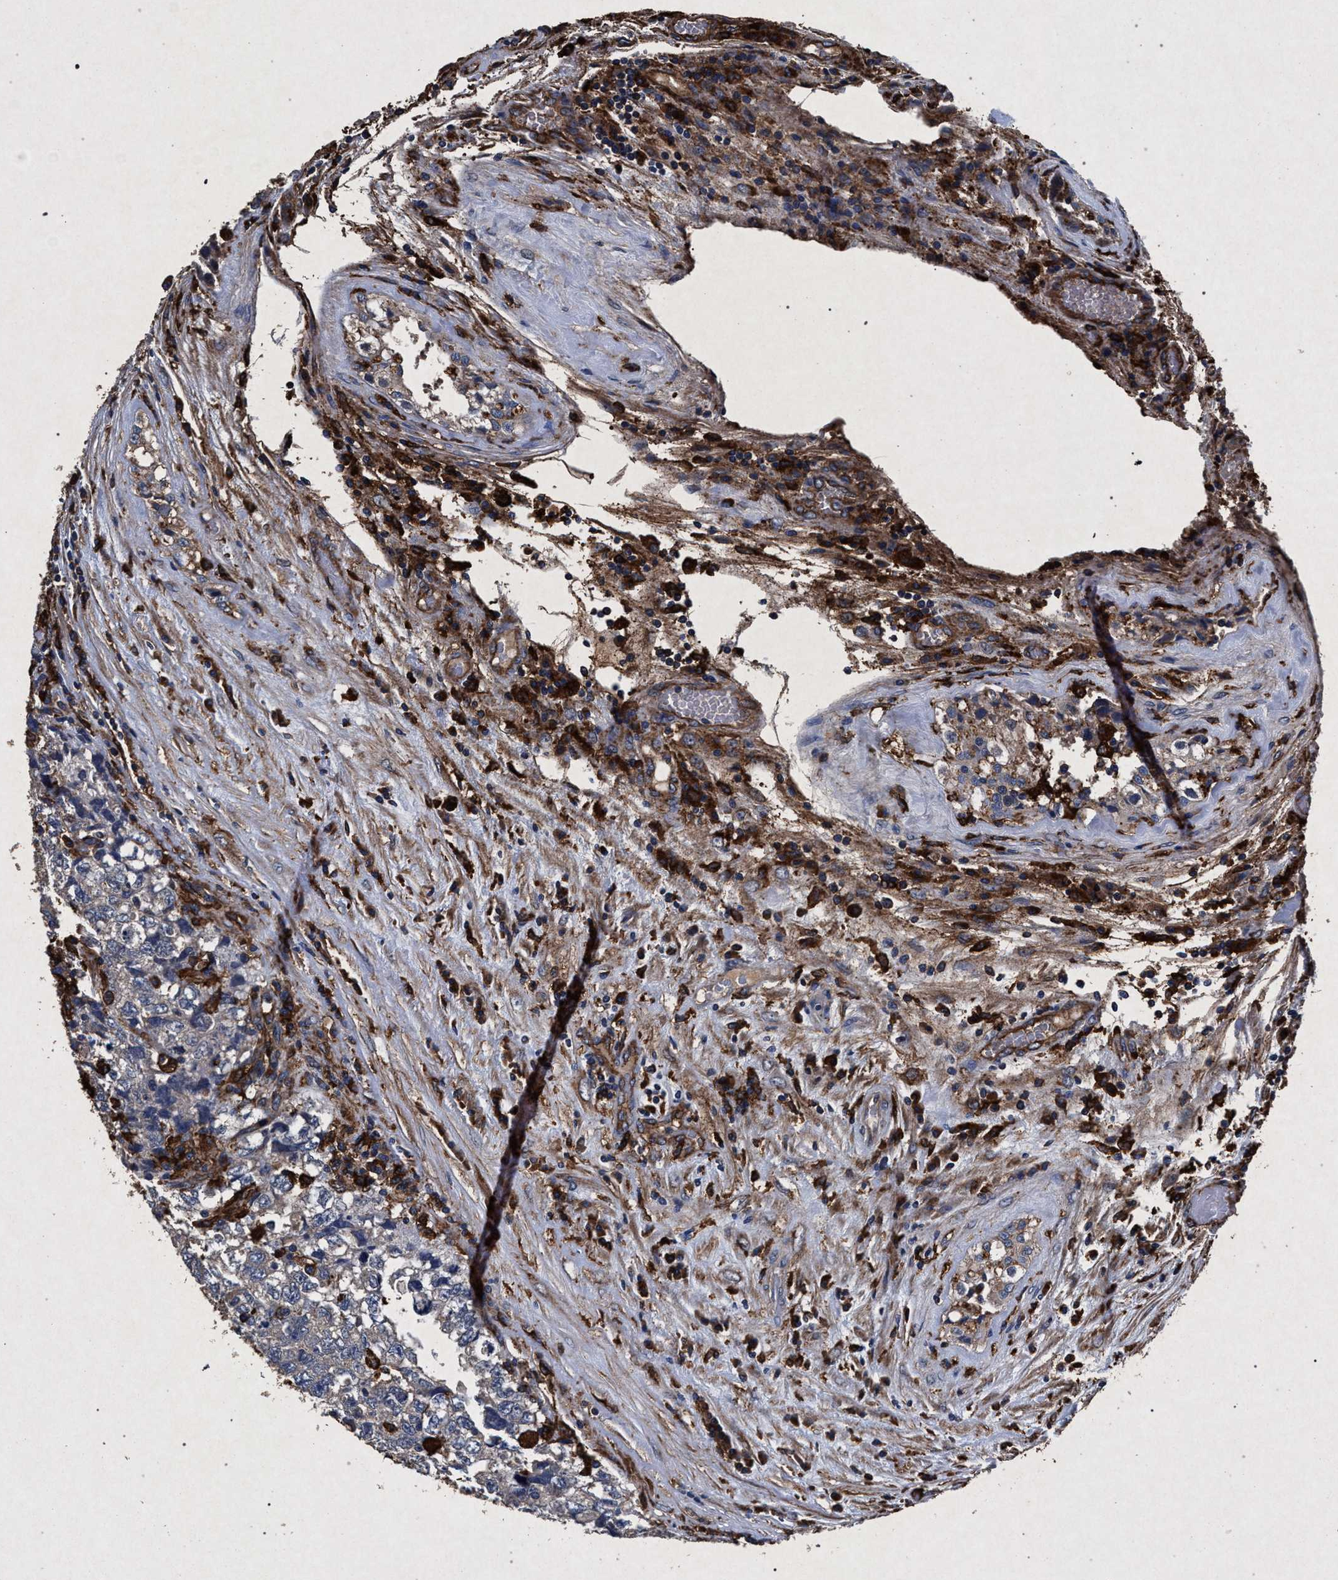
{"staining": {"intensity": "negative", "quantity": "none", "location": "none"}, "tissue": "testis cancer", "cell_type": "Tumor cells", "image_type": "cancer", "snomed": [{"axis": "morphology", "description": "Carcinoma, Embryonal, NOS"}, {"axis": "topography", "description": "Testis"}], "caption": "Tumor cells show no significant expression in embryonal carcinoma (testis). The staining is performed using DAB (3,3'-diaminobenzidine) brown chromogen with nuclei counter-stained in using hematoxylin.", "gene": "MARCKS", "patient": {"sex": "male", "age": 36}}